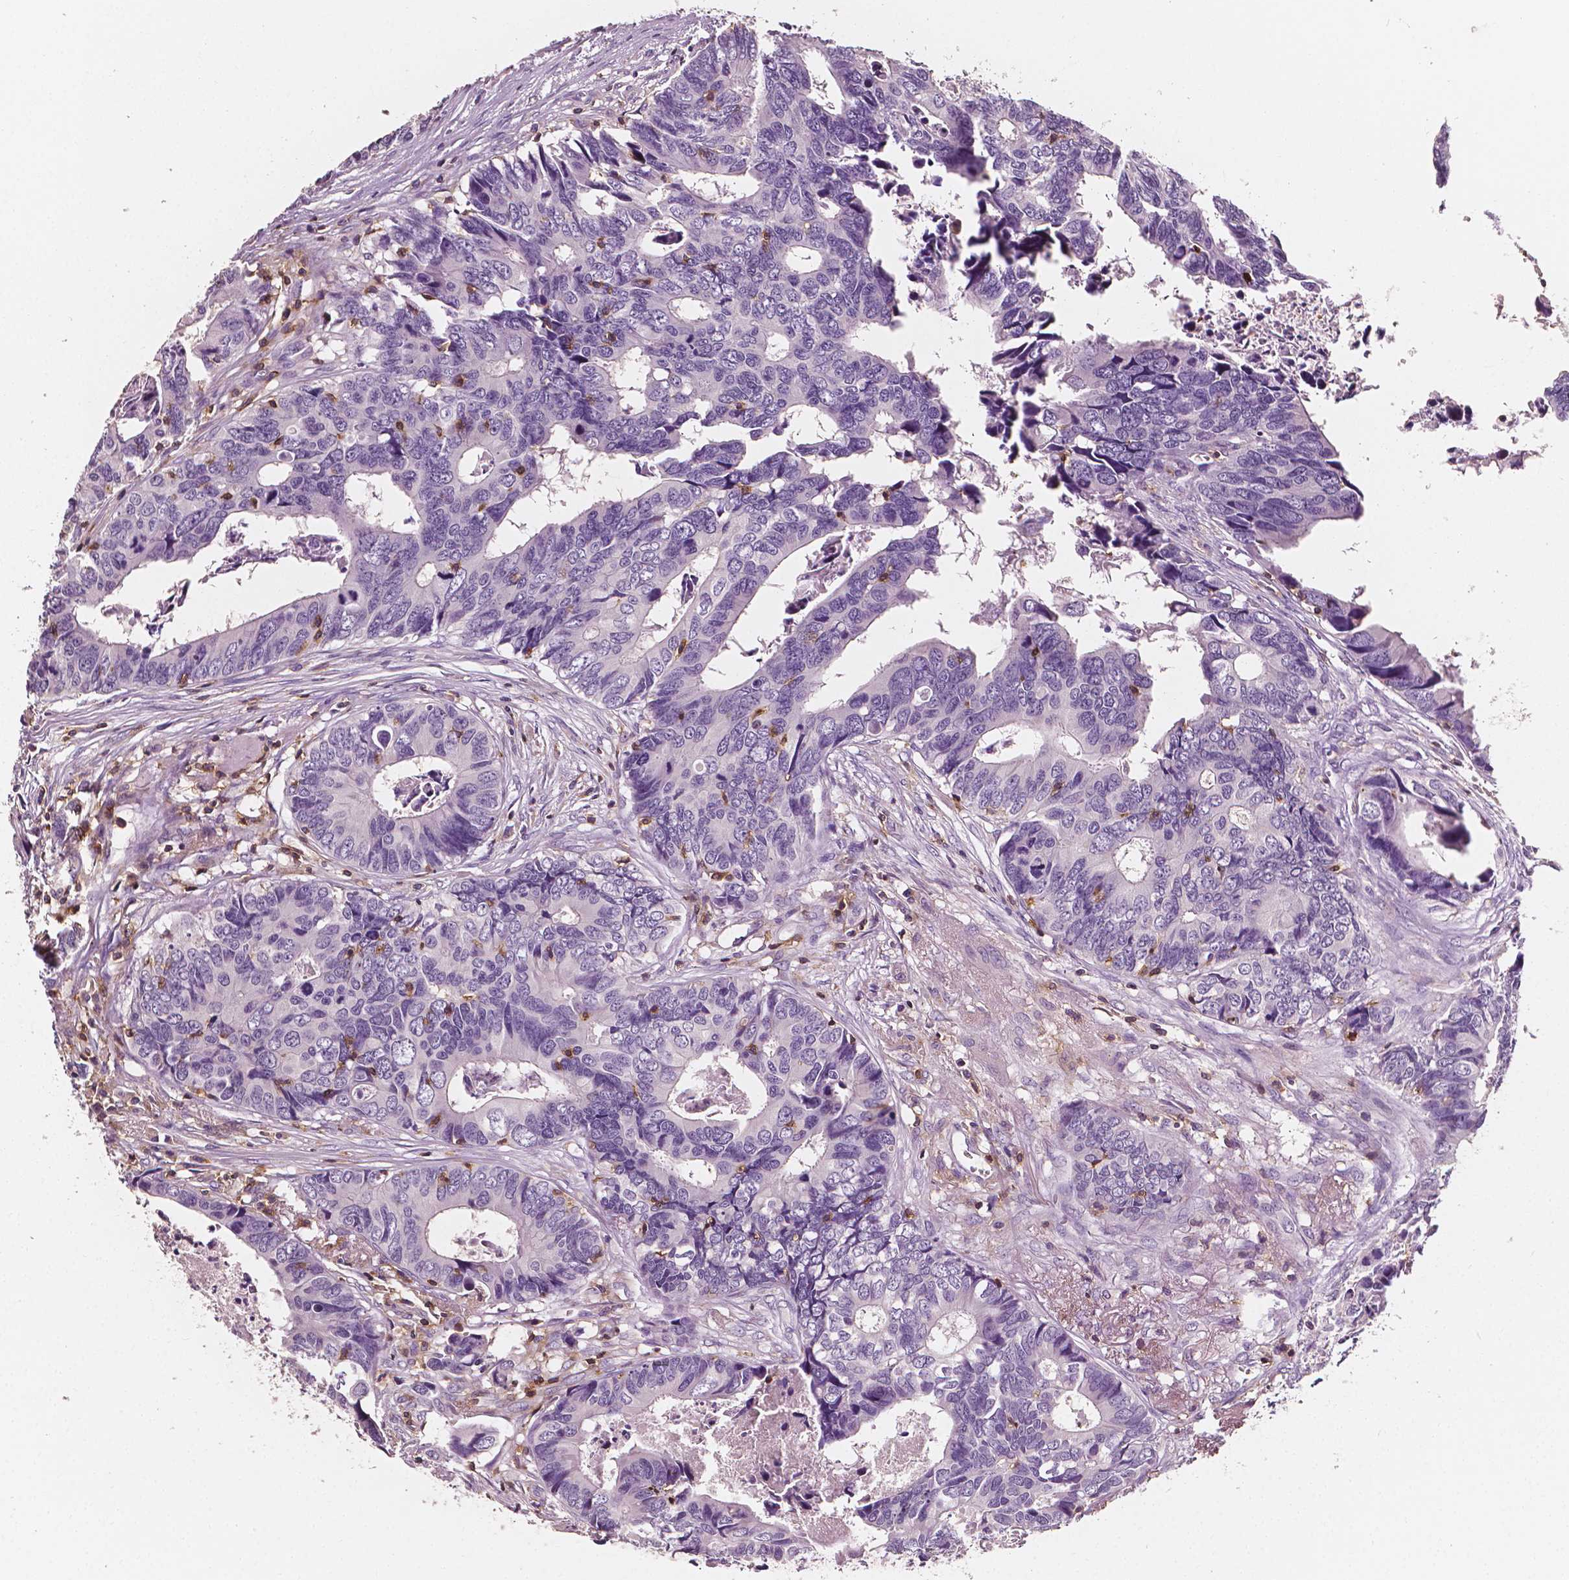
{"staining": {"intensity": "negative", "quantity": "none", "location": "none"}, "tissue": "colorectal cancer", "cell_type": "Tumor cells", "image_type": "cancer", "snomed": [{"axis": "morphology", "description": "Adenocarcinoma, NOS"}, {"axis": "topography", "description": "Colon"}], "caption": "A micrograph of human colorectal cancer (adenocarcinoma) is negative for staining in tumor cells.", "gene": "PTPRC", "patient": {"sex": "female", "age": 82}}